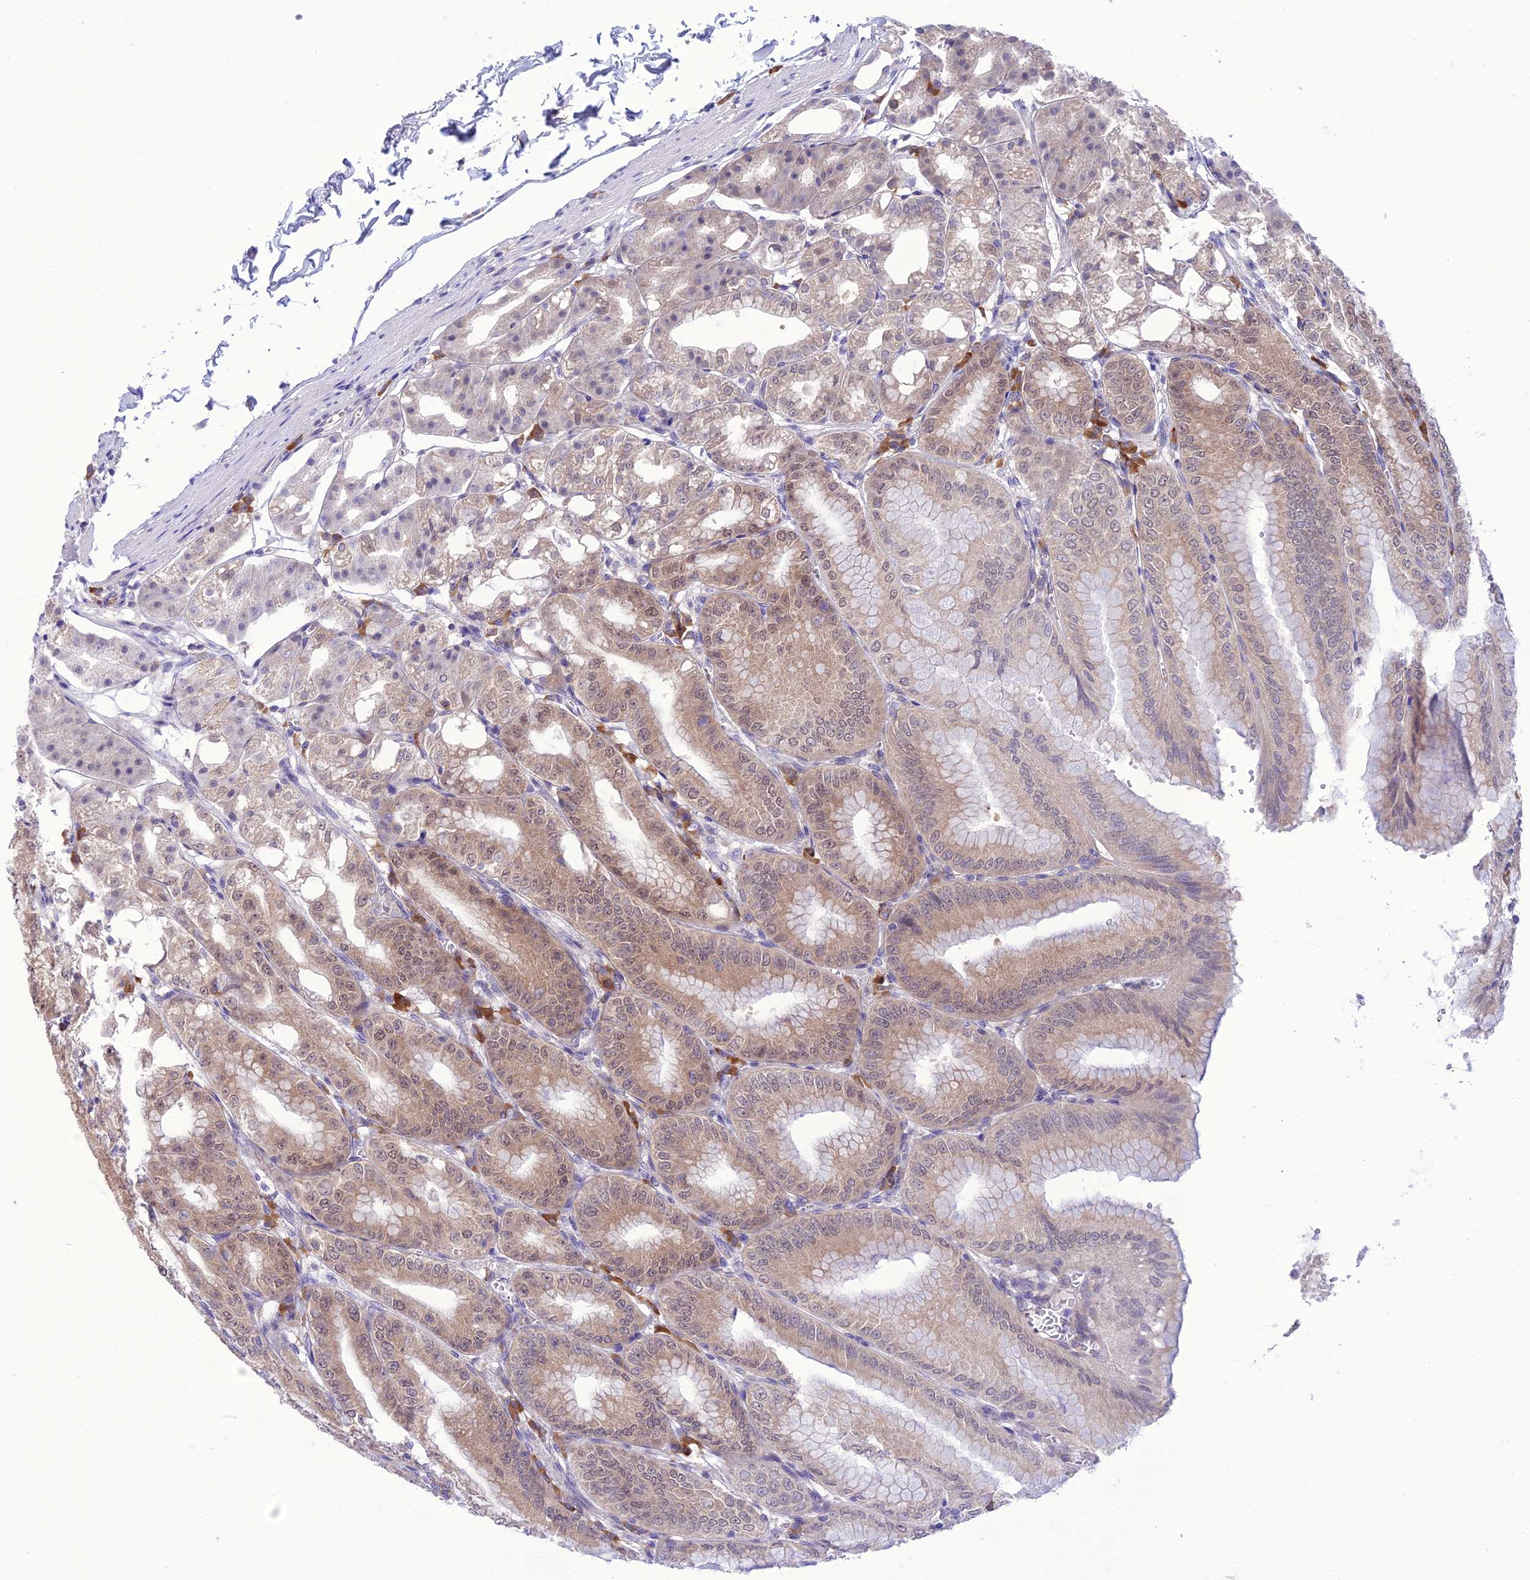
{"staining": {"intensity": "weak", "quantity": "25%-75%", "location": "cytoplasmic/membranous,nuclear"}, "tissue": "stomach", "cell_type": "Glandular cells", "image_type": "normal", "snomed": [{"axis": "morphology", "description": "Normal tissue, NOS"}, {"axis": "topography", "description": "Stomach, lower"}], "caption": "Immunohistochemistry of normal human stomach shows low levels of weak cytoplasmic/membranous,nuclear staining in about 25%-75% of glandular cells.", "gene": "RNF126", "patient": {"sex": "male", "age": 71}}